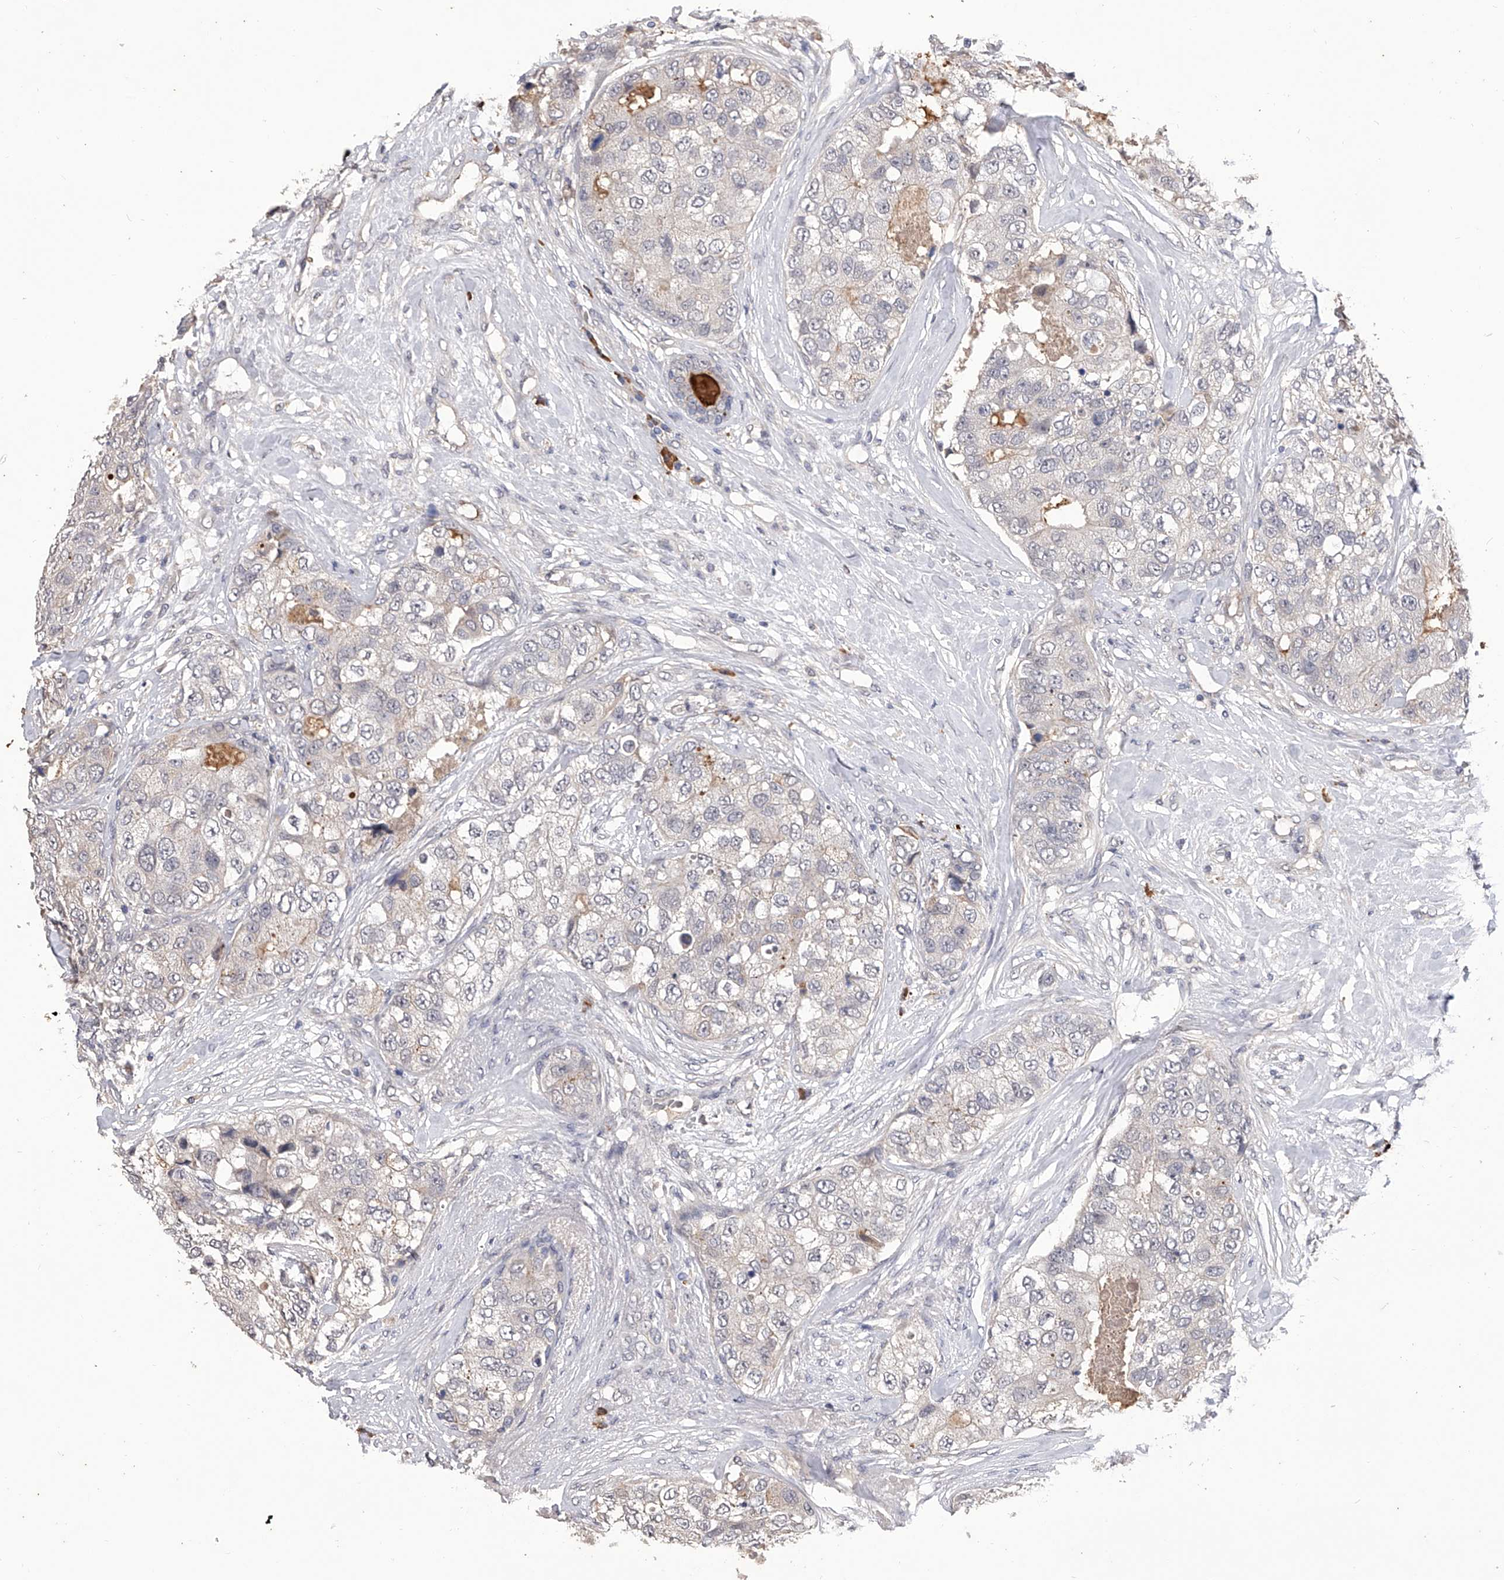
{"staining": {"intensity": "negative", "quantity": "none", "location": "none"}, "tissue": "breast cancer", "cell_type": "Tumor cells", "image_type": "cancer", "snomed": [{"axis": "morphology", "description": "Duct carcinoma"}, {"axis": "topography", "description": "Breast"}], "caption": "High power microscopy image of an IHC photomicrograph of breast invasive ductal carcinoma, revealing no significant positivity in tumor cells.", "gene": "CFAP410", "patient": {"sex": "female", "age": 62}}